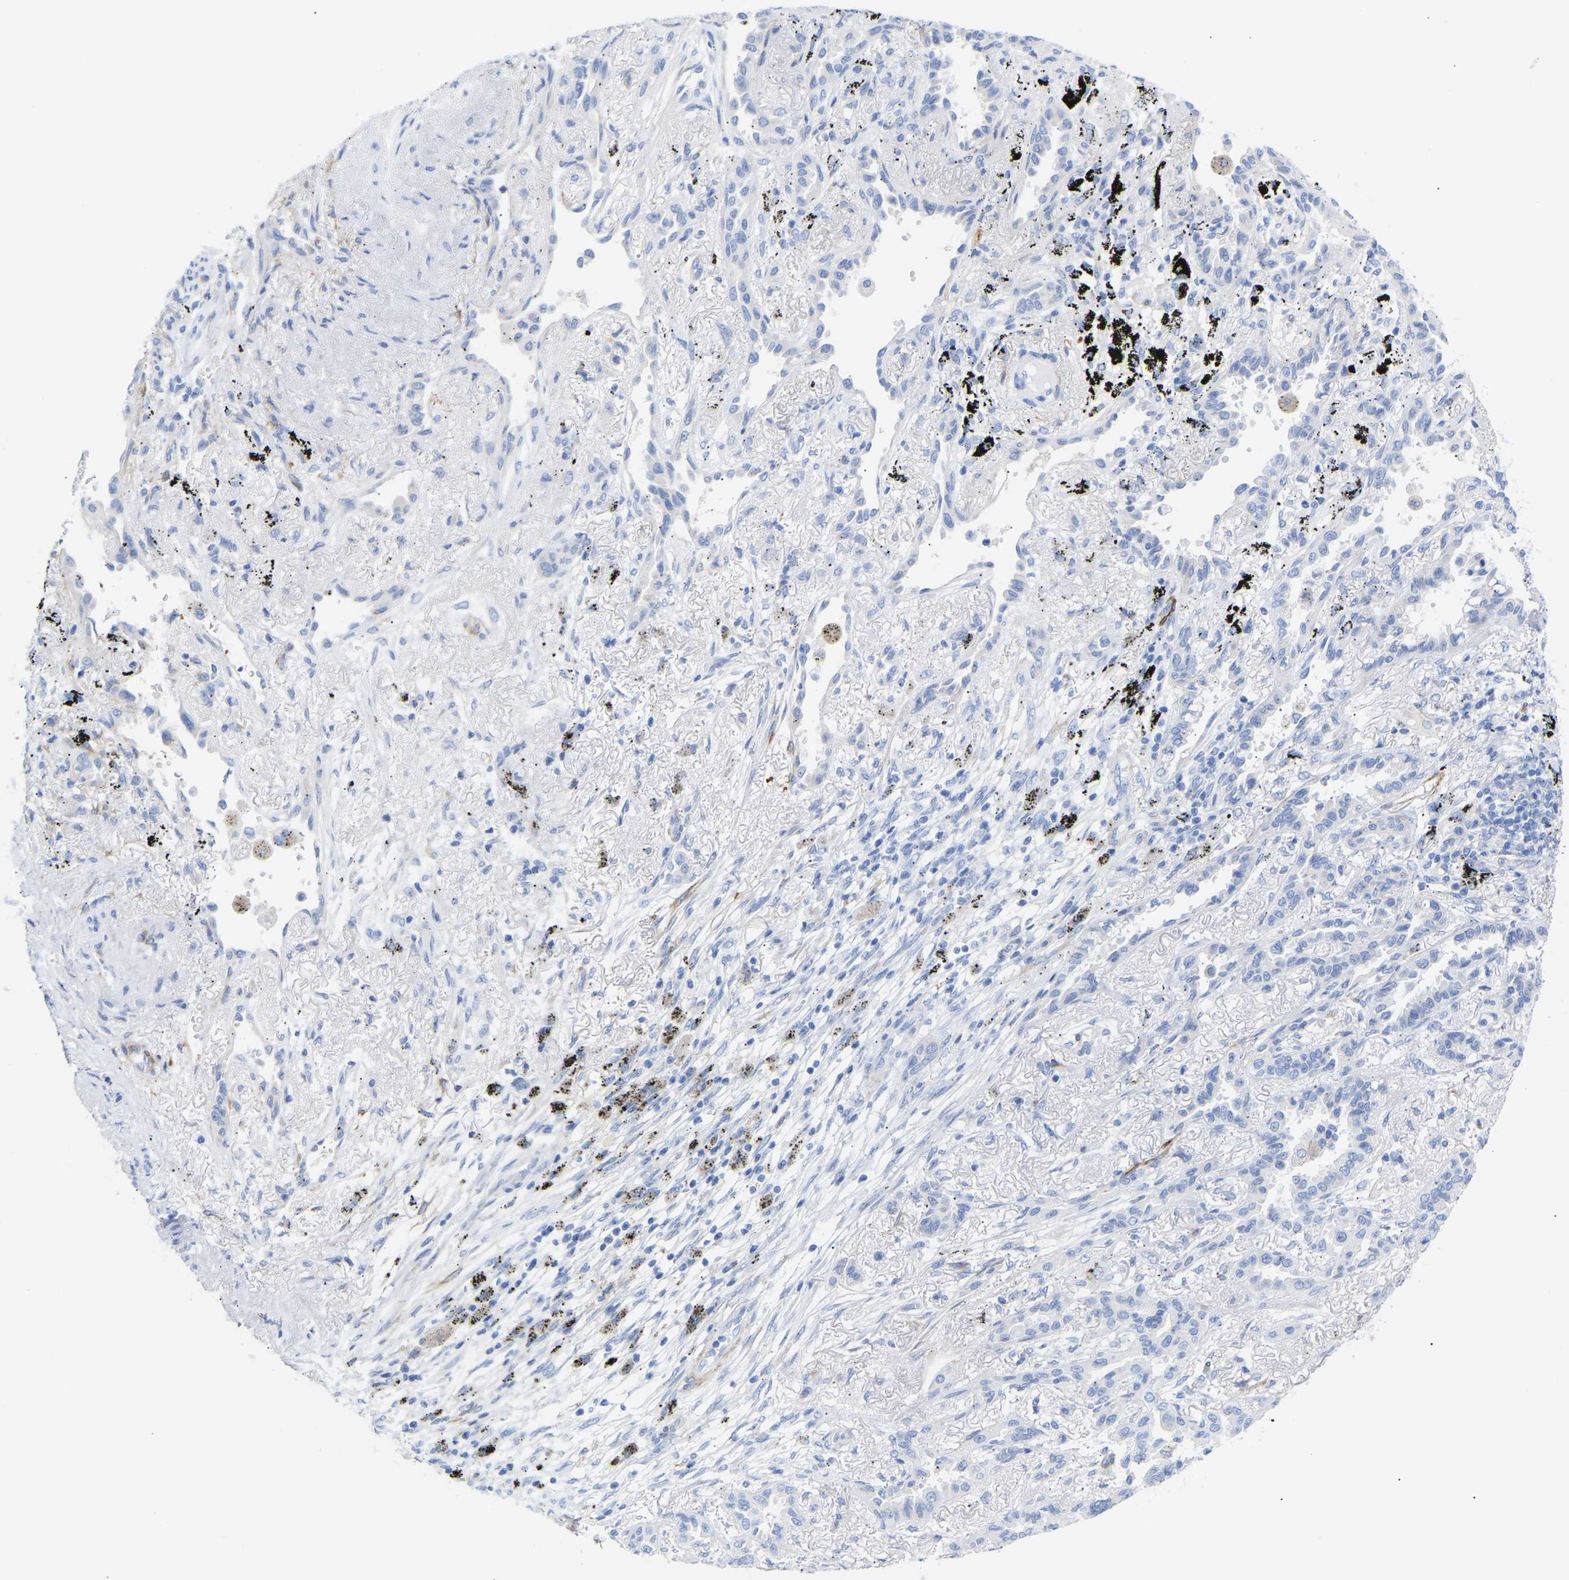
{"staining": {"intensity": "negative", "quantity": "none", "location": "none"}, "tissue": "lung cancer", "cell_type": "Tumor cells", "image_type": "cancer", "snomed": [{"axis": "morphology", "description": "Adenocarcinoma, NOS"}, {"axis": "topography", "description": "Lung"}], "caption": "Tumor cells show no significant protein expression in adenocarcinoma (lung).", "gene": "AMPH", "patient": {"sex": "male", "age": 59}}